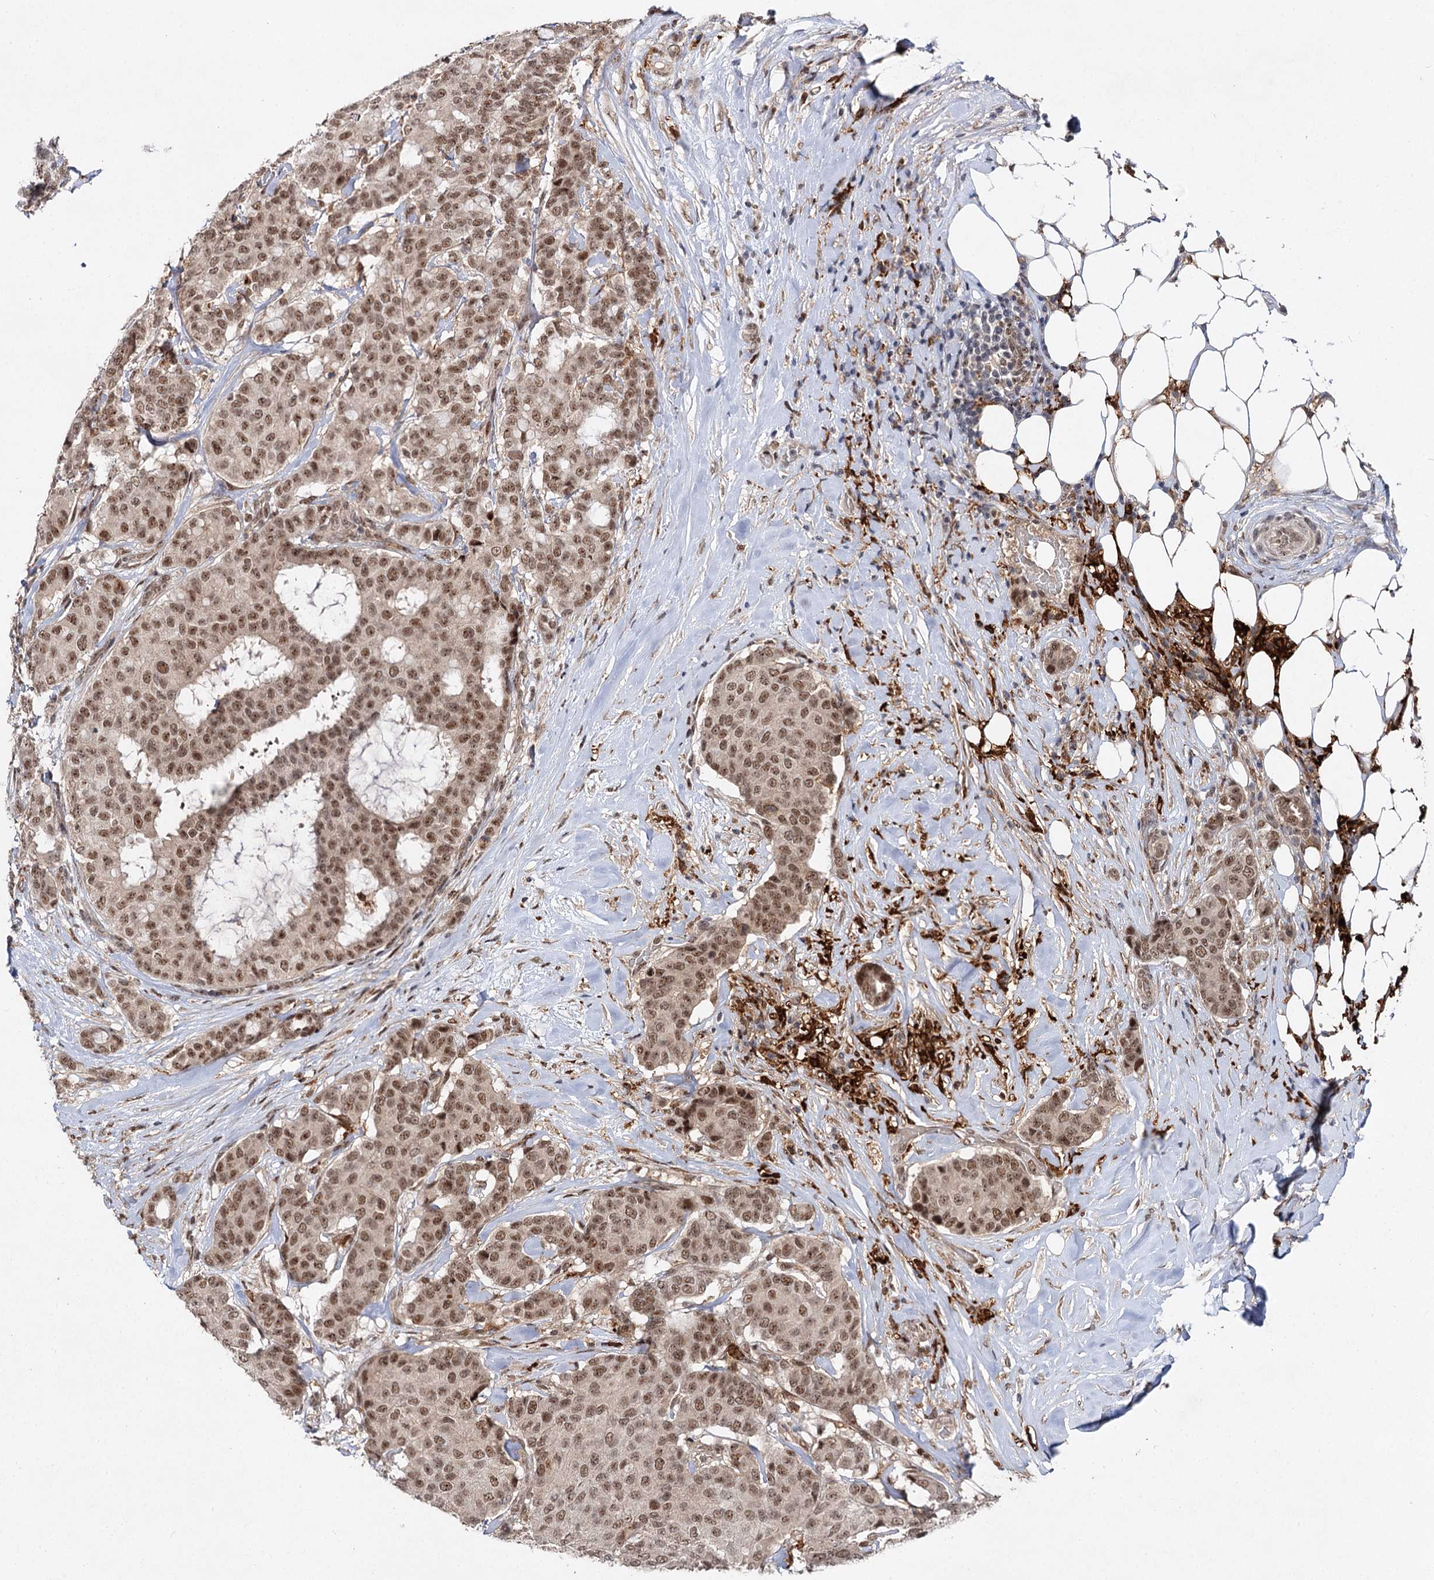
{"staining": {"intensity": "moderate", "quantity": ">75%", "location": "nuclear"}, "tissue": "breast cancer", "cell_type": "Tumor cells", "image_type": "cancer", "snomed": [{"axis": "morphology", "description": "Duct carcinoma"}, {"axis": "topography", "description": "Breast"}], "caption": "Immunohistochemical staining of human breast cancer (invasive ductal carcinoma) exhibits medium levels of moderate nuclear staining in about >75% of tumor cells.", "gene": "BUD13", "patient": {"sex": "female", "age": 75}}